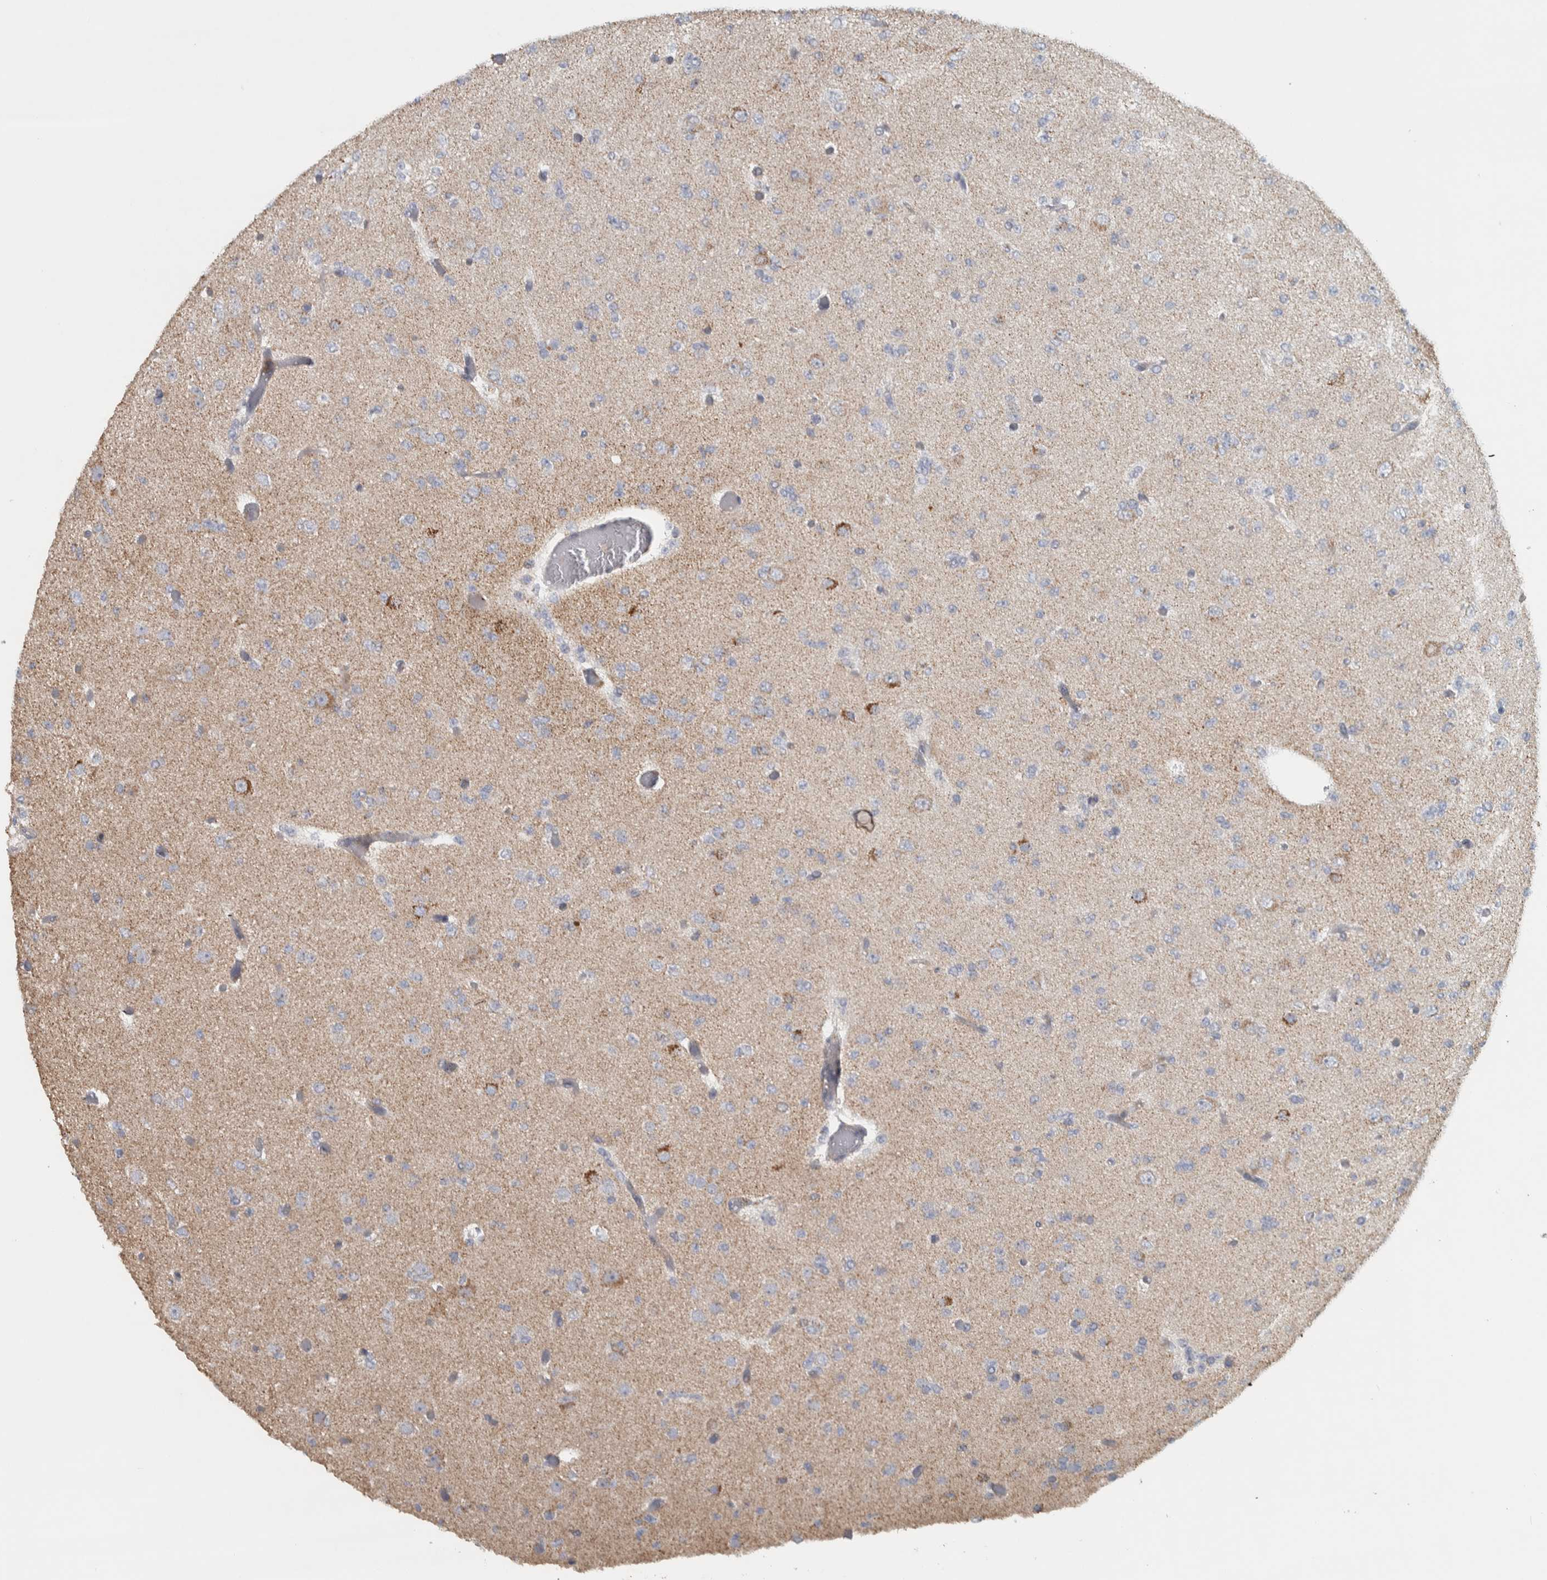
{"staining": {"intensity": "negative", "quantity": "none", "location": "none"}, "tissue": "glioma", "cell_type": "Tumor cells", "image_type": "cancer", "snomed": [{"axis": "morphology", "description": "Glioma, malignant, Low grade"}, {"axis": "topography", "description": "Brain"}], "caption": "A high-resolution photomicrograph shows immunohistochemistry staining of malignant glioma (low-grade), which displays no significant expression in tumor cells.", "gene": "FAM78A", "patient": {"sex": "female", "age": 22}}